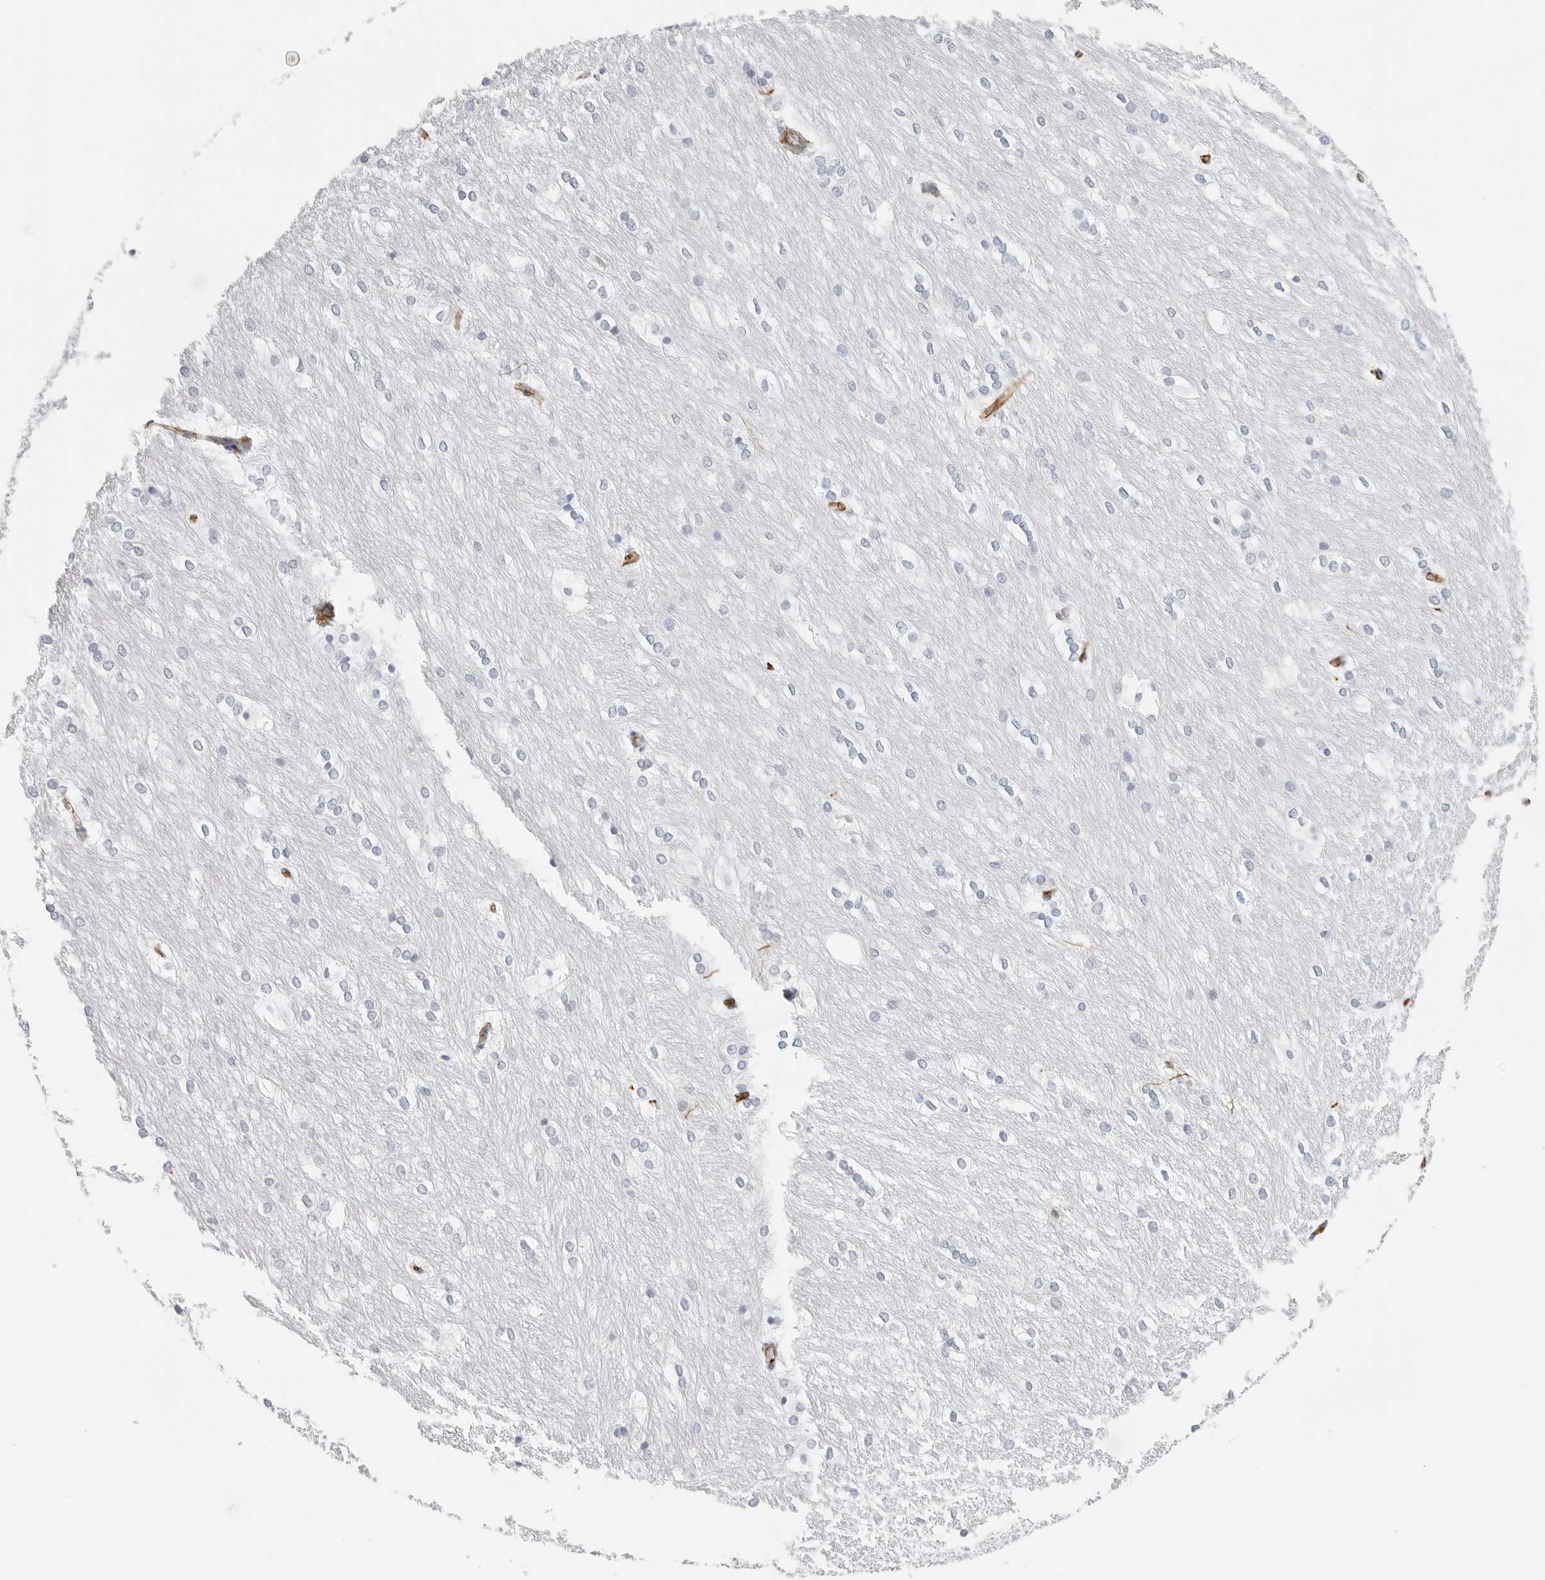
{"staining": {"intensity": "negative", "quantity": "none", "location": "none"}, "tissue": "caudate", "cell_type": "Glial cells", "image_type": "normal", "snomed": [{"axis": "morphology", "description": "Normal tissue, NOS"}, {"axis": "topography", "description": "Lateral ventricle wall"}], "caption": "Glial cells show no significant protein expression in normal caudate. The staining is performed using DAB (3,3'-diaminobenzidine) brown chromogen with nuclei counter-stained in using hematoxylin.", "gene": "NES", "patient": {"sex": "female", "age": 19}}